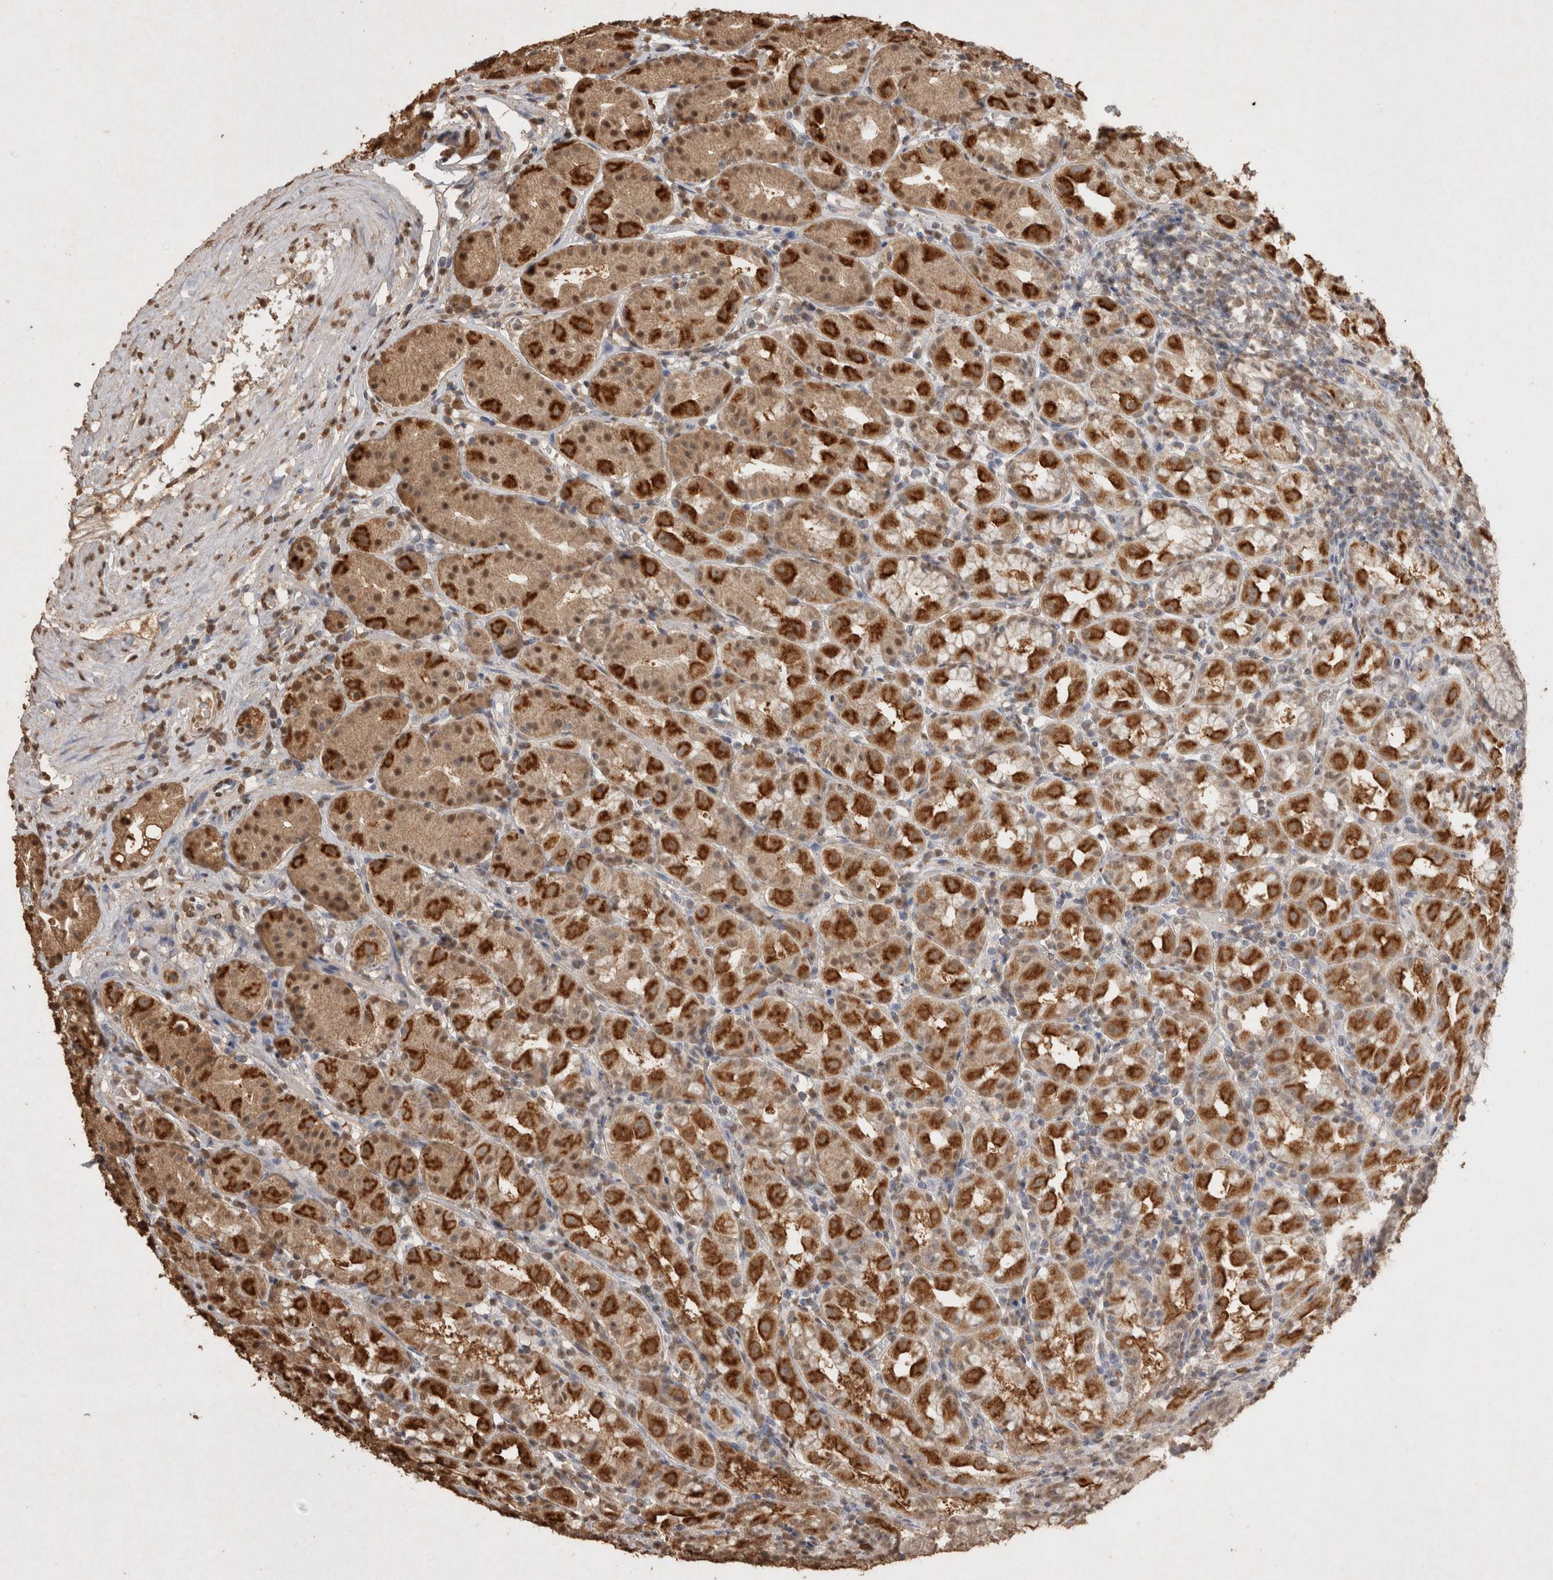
{"staining": {"intensity": "moderate", "quantity": ">75%", "location": "cytoplasmic/membranous,nuclear"}, "tissue": "stomach", "cell_type": "Glandular cells", "image_type": "normal", "snomed": [{"axis": "morphology", "description": "Normal tissue, NOS"}, {"axis": "topography", "description": "Stomach, lower"}], "caption": "Moderate cytoplasmic/membranous,nuclear protein staining is identified in about >75% of glandular cells in stomach.", "gene": "MLX", "patient": {"sex": "female", "age": 56}}